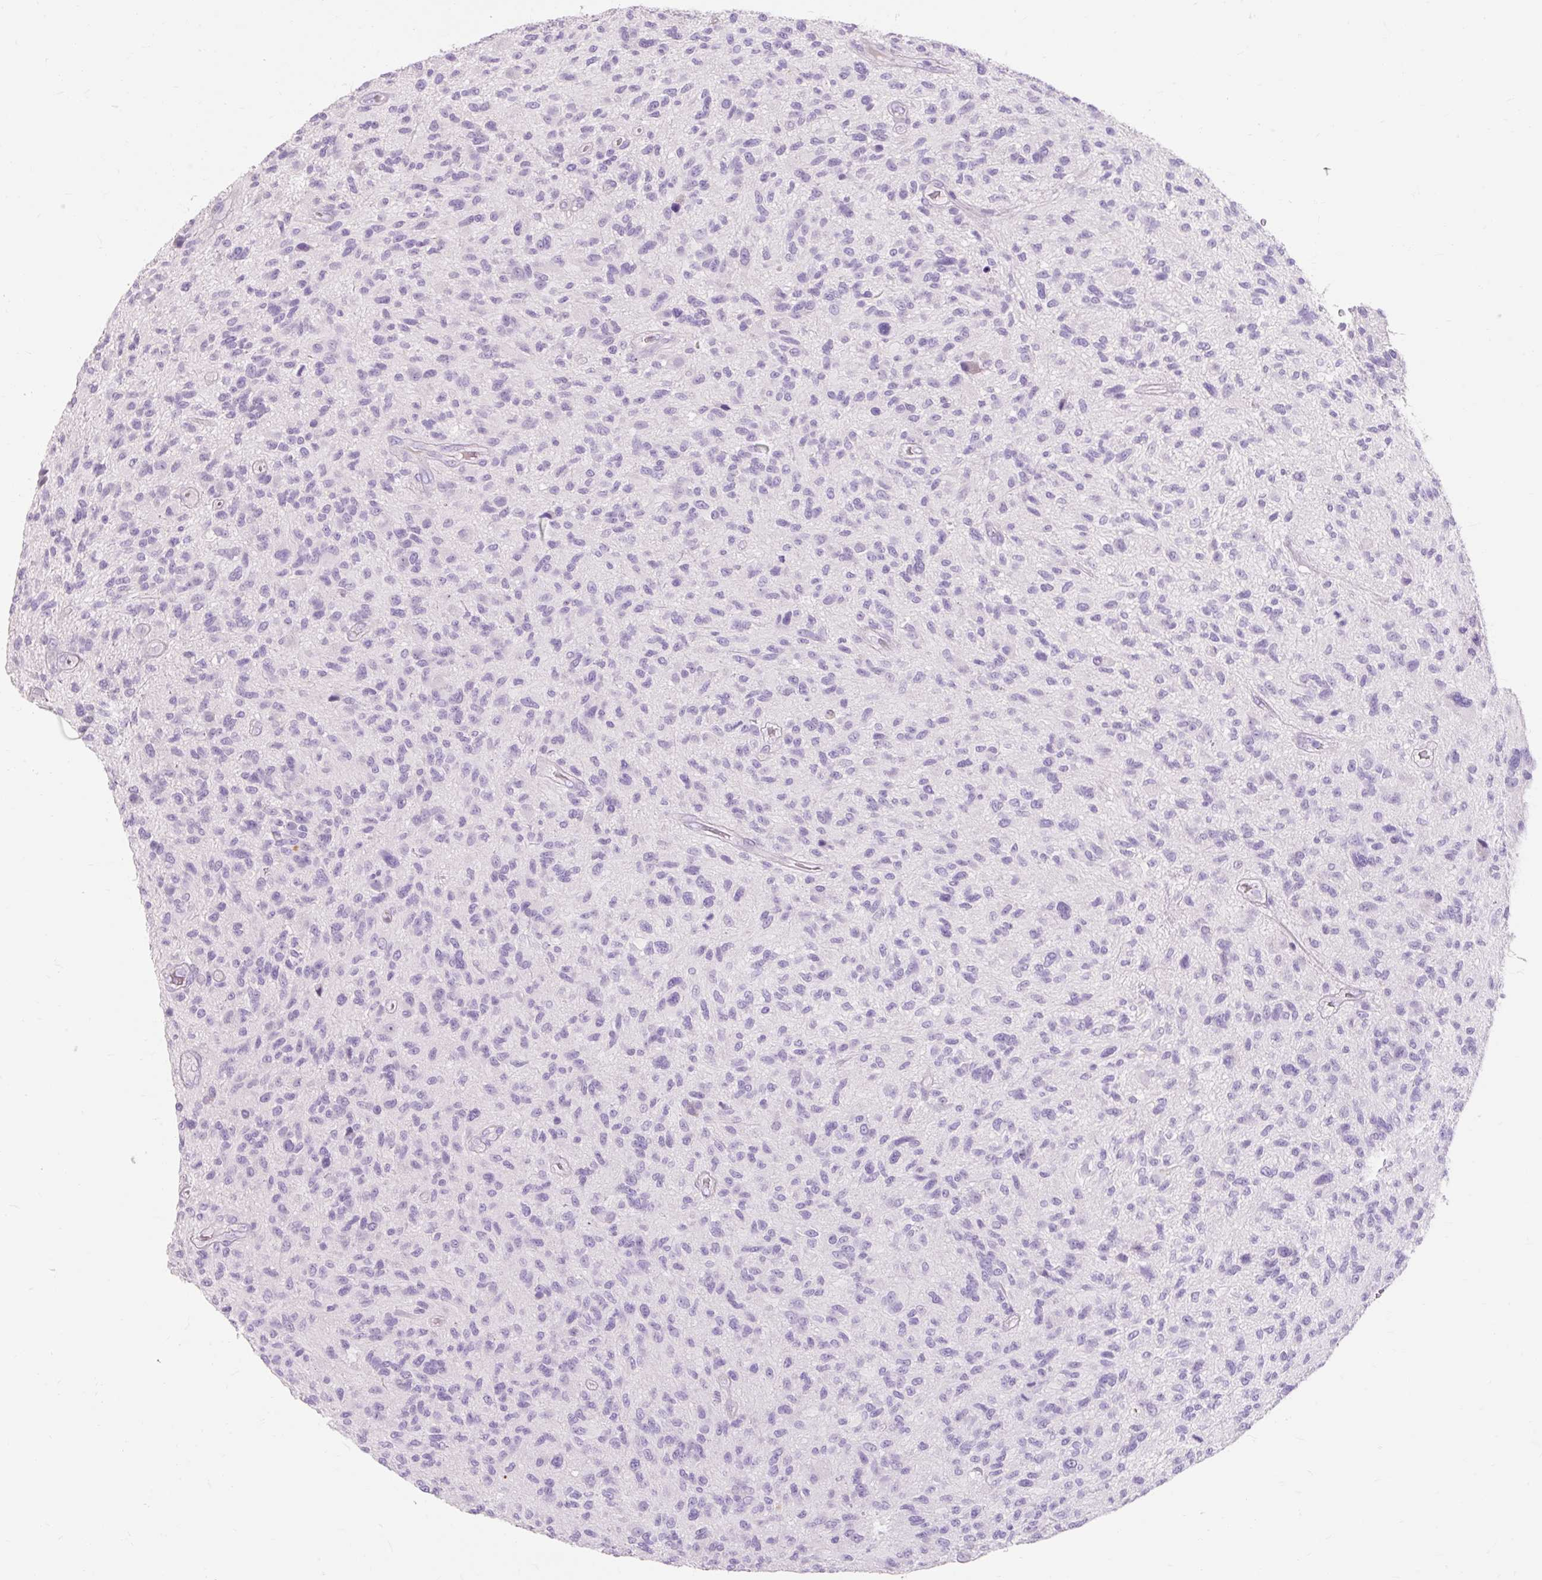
{"staining": {"intensity": "negative", "quantity": "none", "location": "none"}, "tissue": "glioma", "cell_type": "Tumor cells", "image_type": "cancer", "snomed": [{"axis": "morphology", "description": "Glioma, malignant, High grade"}, {"axis": "topography", "description": "Brain"}], "caption": "An image of human glioma is negative for staining in tumor cells.", "gene": "TMEM213", "patient": {"sex": "male", "age": 47}}